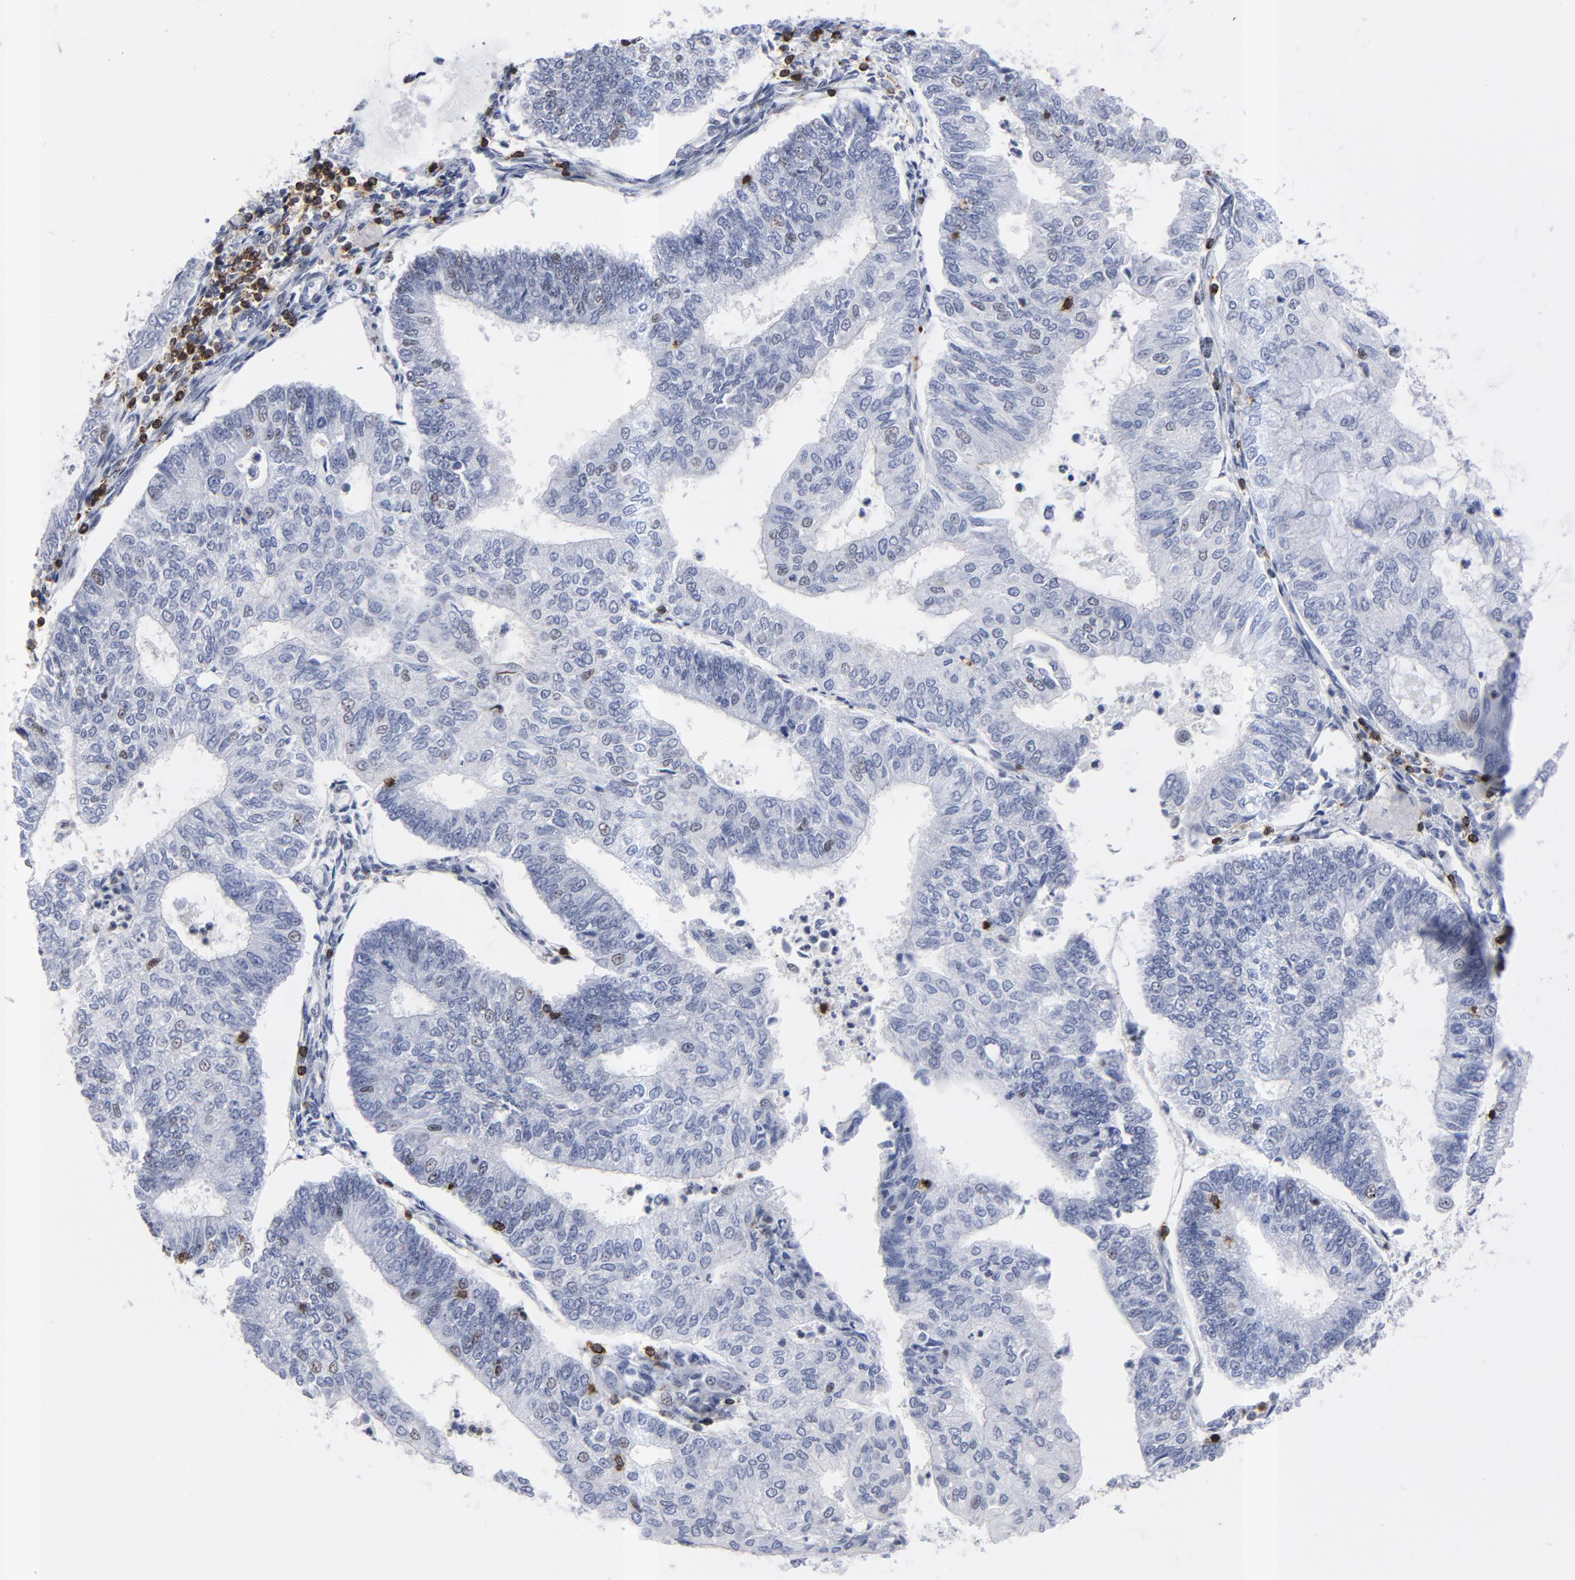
{"staining": {"intensity": "negative", "quantity": "none", "location": "none"}, "tissue": "endometrial cancer", "cell_type": "Tumor cells", "image_type": "cancer", "snomed": [{"axis": "morphology", "description": "Adenocarcinoma, NOS"}, {"axis": "topography", "description": "Endometrium"}], "caption": "This is an IHC image of endometrial cancer (adenocarcinoma). There is no expression in tumor cells.", "gene": "CD2", "patient": {"sex": "female", "age": 59}}